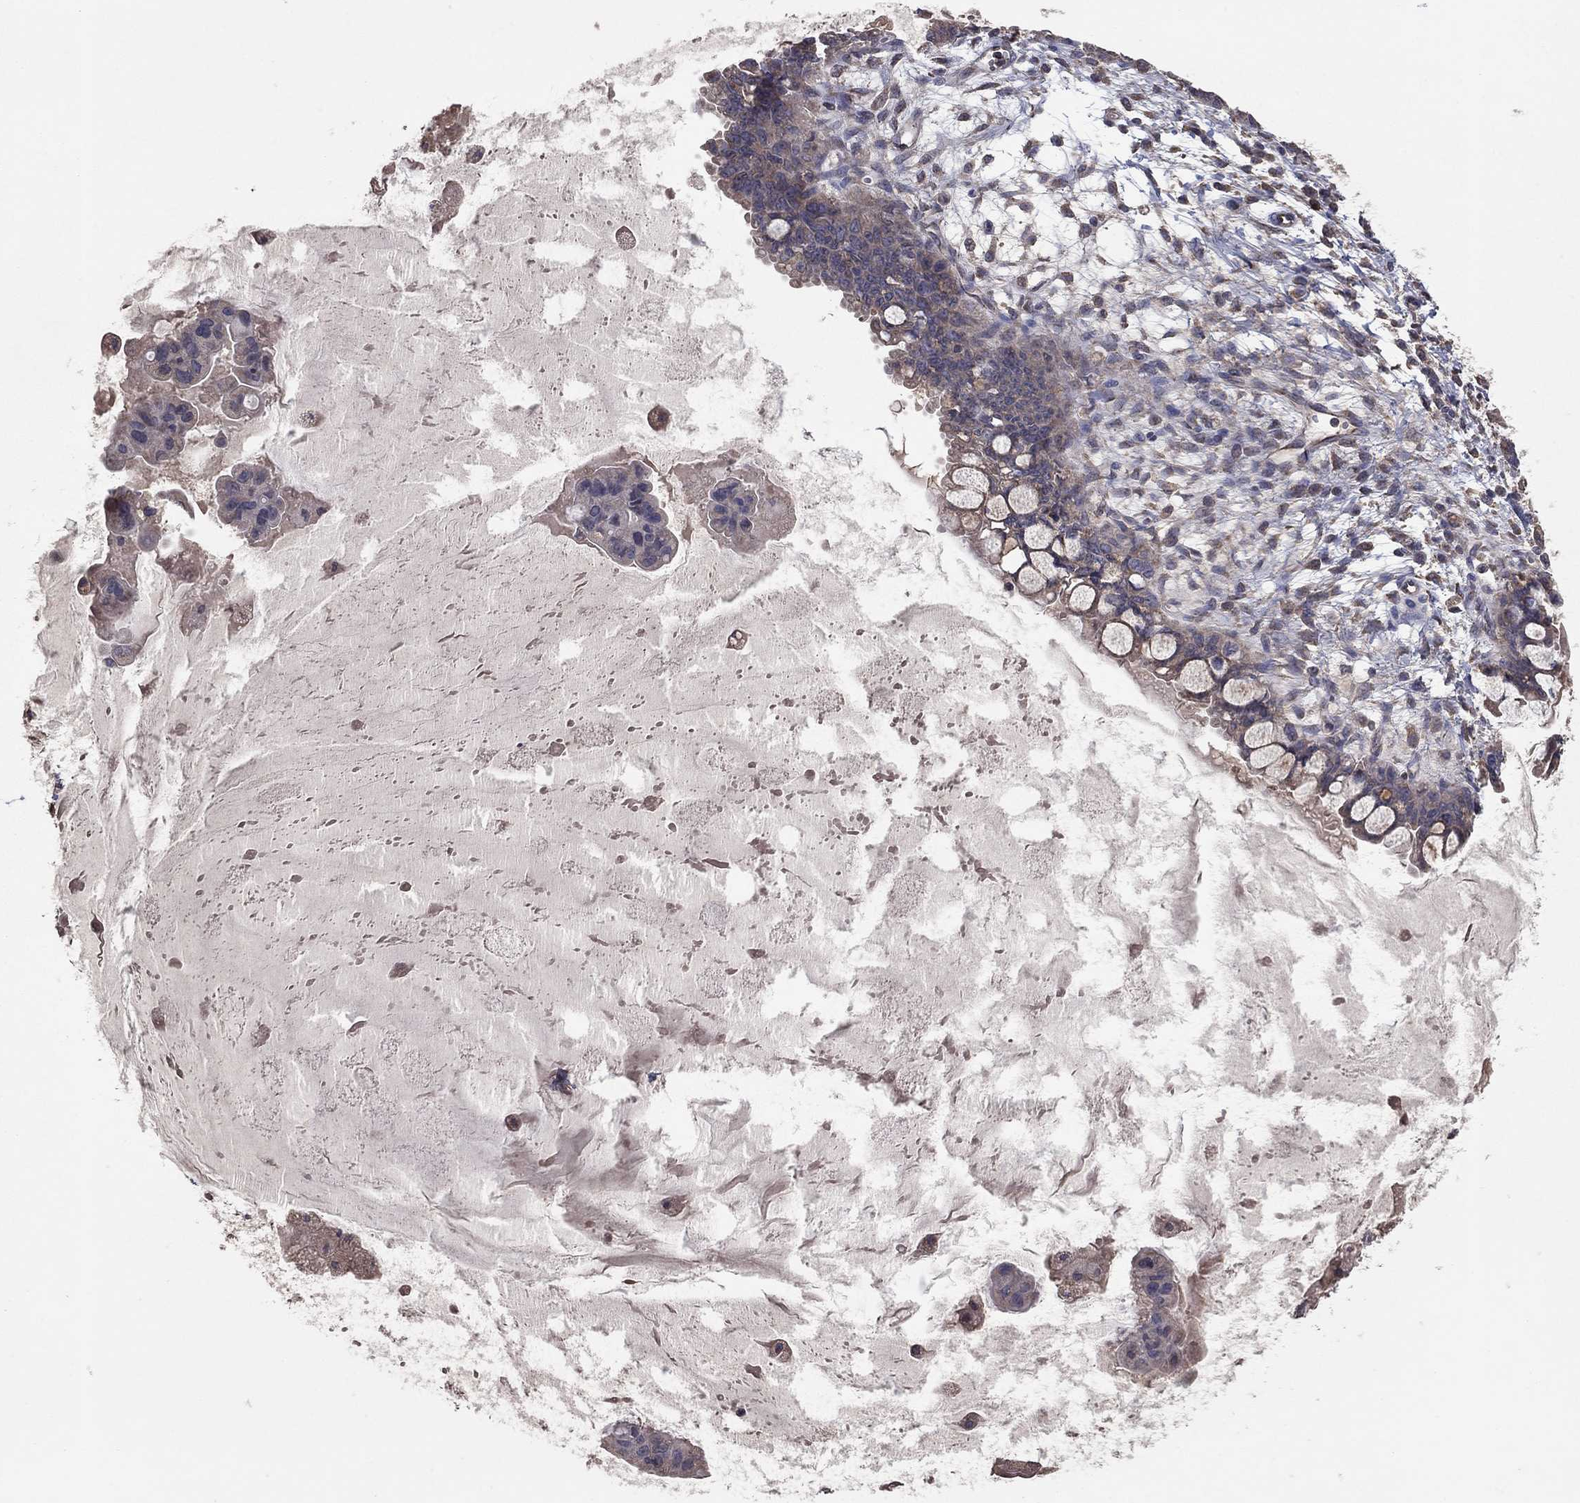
{"staining": {"intensity": "weak", "quantity": "<25%", "location": "cytoplasmic/membranous"}, "tissue": "ovarian cancer", "cell_type": "Tumor cells", "image_type": "cancer", "snomed": [{"axis": "morphology", "description": "Cystadenocarcinoma, mucinous, NOS"}, {"axis": "topography", "description": "Ovary"}], "caption": "Immunohistochemical staining of human ovarian mucinous cystadenocarcinoma shows no significant expression in tumor cells.", "gene": "FLT4", "patient": {"sex": "female", "age": 63}}